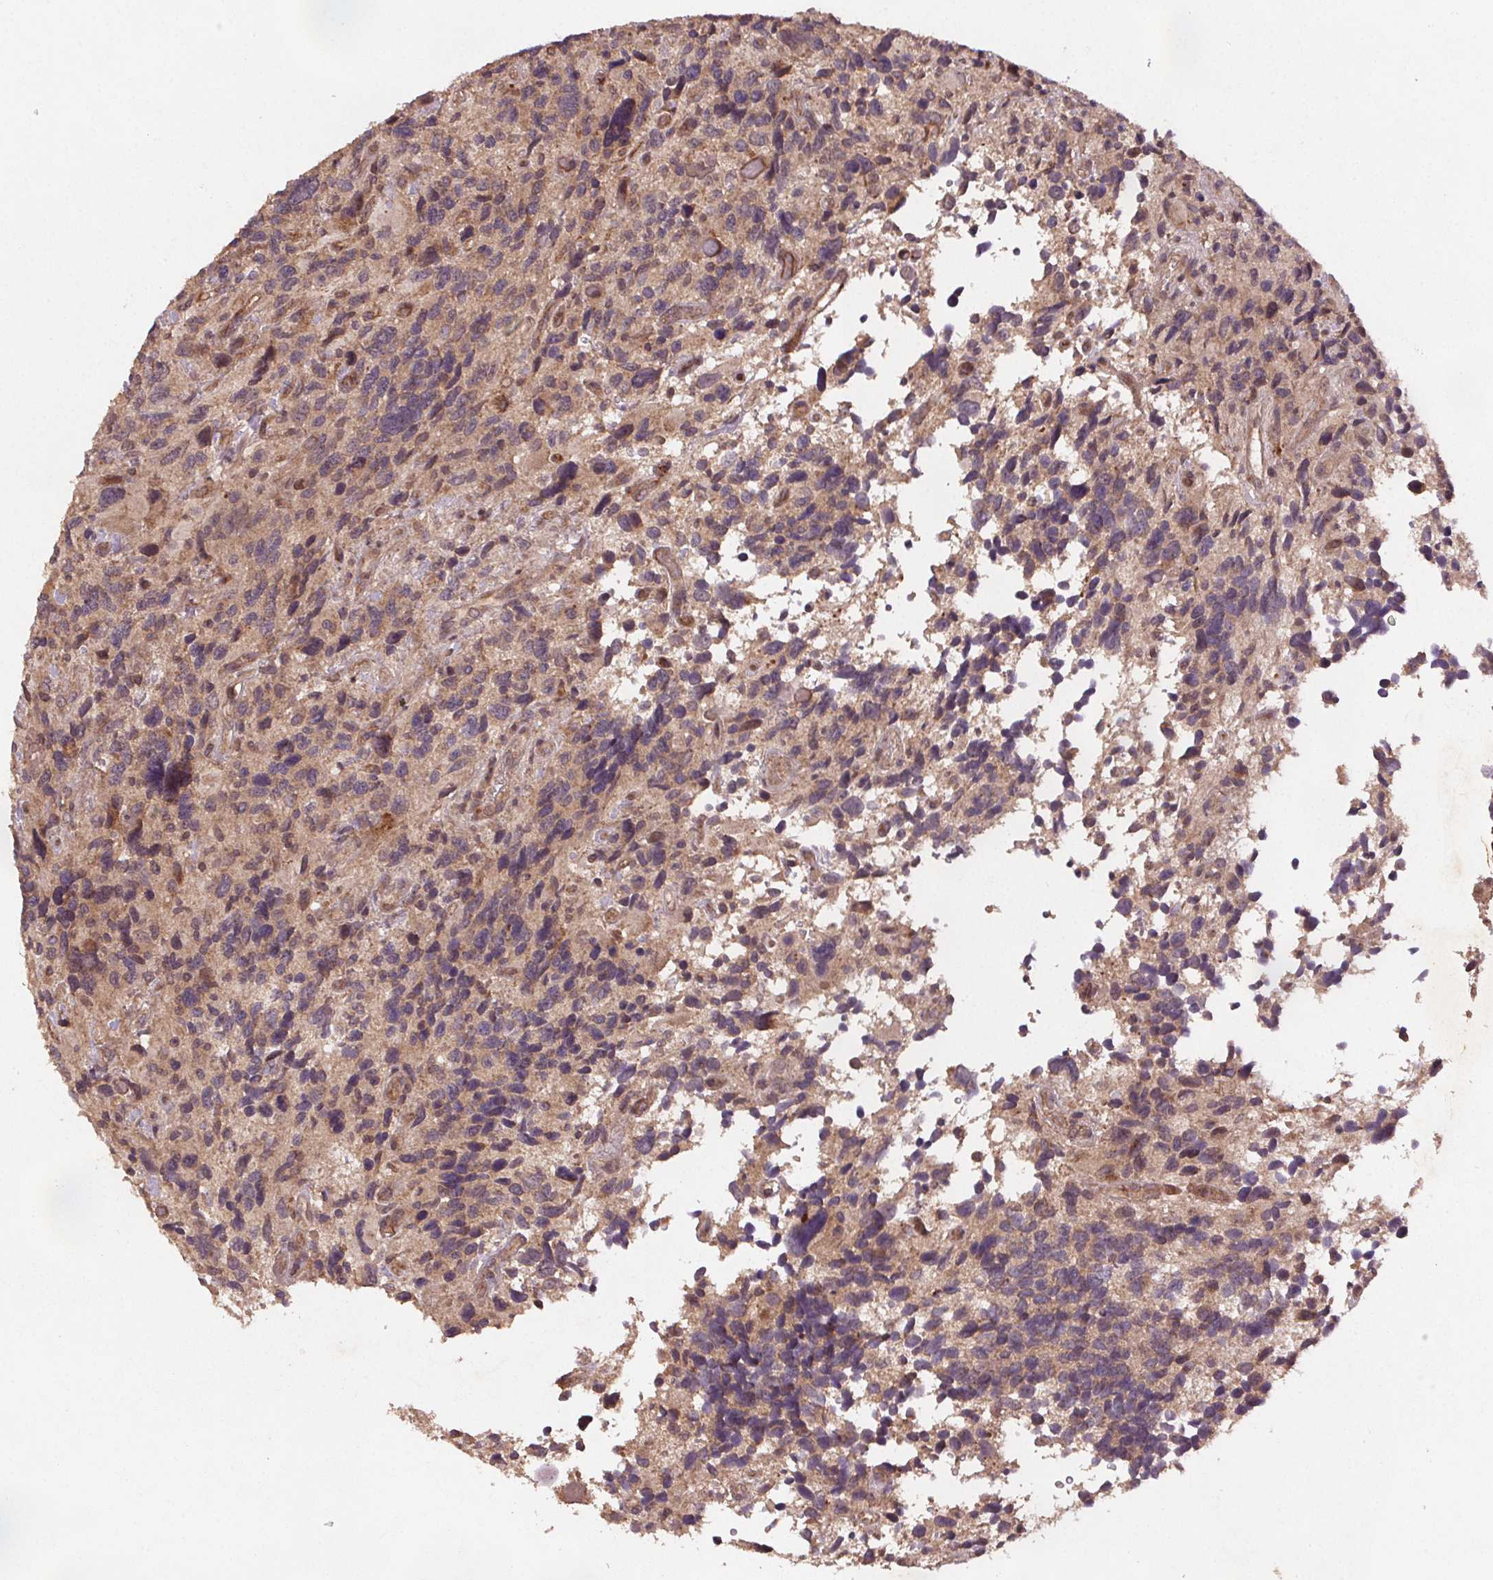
{"staining": {"intensity": "moderate", "quantity": "<25%", "location": "cytoplasmic/membranous"}, "tissue": "glioma", "cell_type": "Tumor cells", "image_type": "cancer", "snomed": [{"axis": "morphology", "description": "Glioma, malignant, High grade"}, {"axis": "topography", "description": "Brain"}], "caption": "Moderate cytoplasmic/membranous positivity is present in approximately <25% of tumor cells in glioma.", "gene": "SEC14L2", "patient": {"sex": "male", "age": 46}}